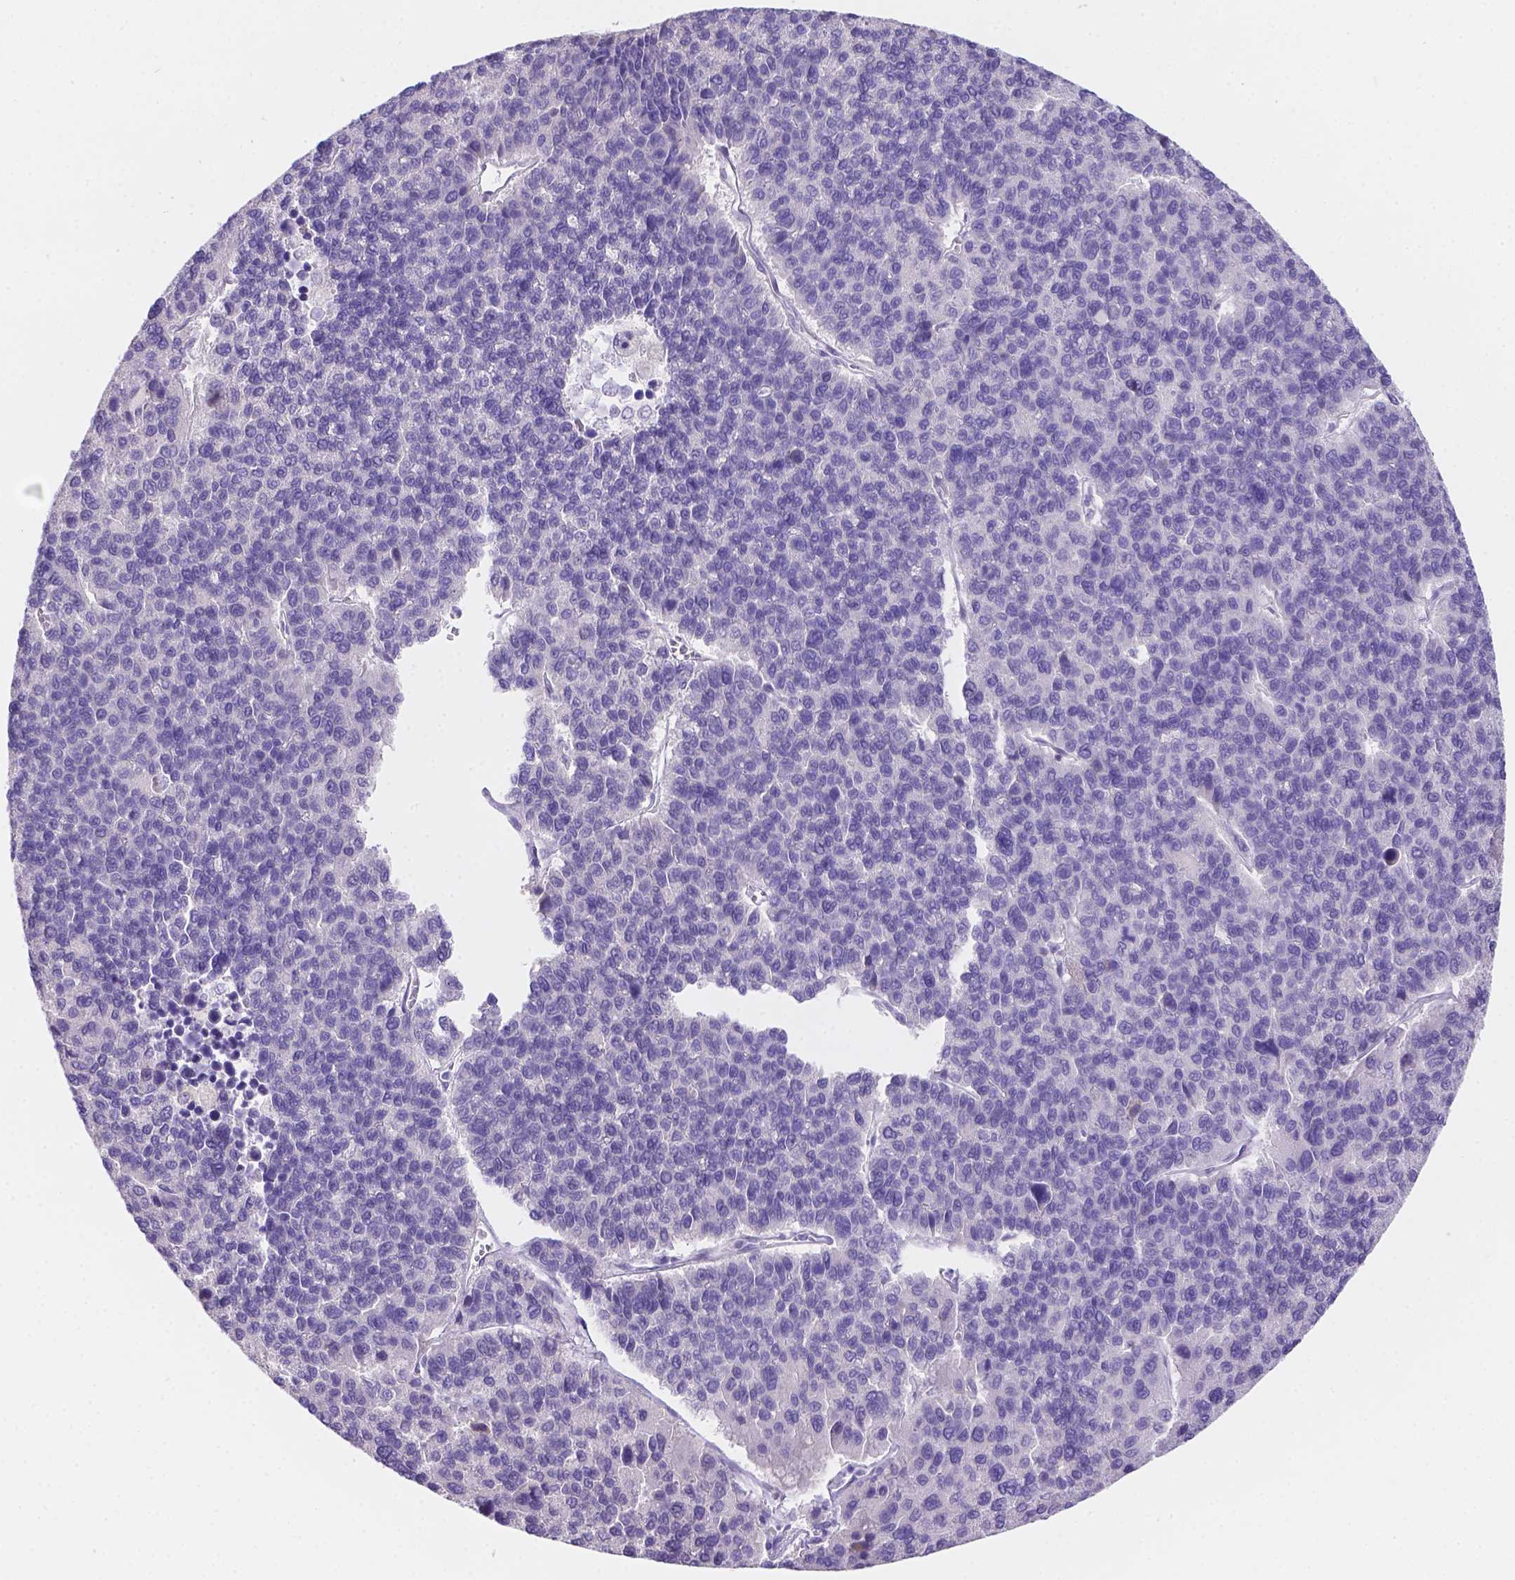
{"staining": {"intensity": "negative", "quantity": "none", "location": "none"}, "tissue": "liver cancer", "cell_type": "Tumor cells", "image_type": "cancer", "snomed": [{"axis": "morphology", "description": "Carcinoma, Hepatocellular, NOS"}, {"axis": "topography", "description": "Liver"}], "caption": "DAB immunohistochemical staining of human liver cancer (hepatocellular carcinoma) demonstrates no significant positivity in tumor cells.", "gene": "CD96", "patient": {"sex": "female", "age": 41}}